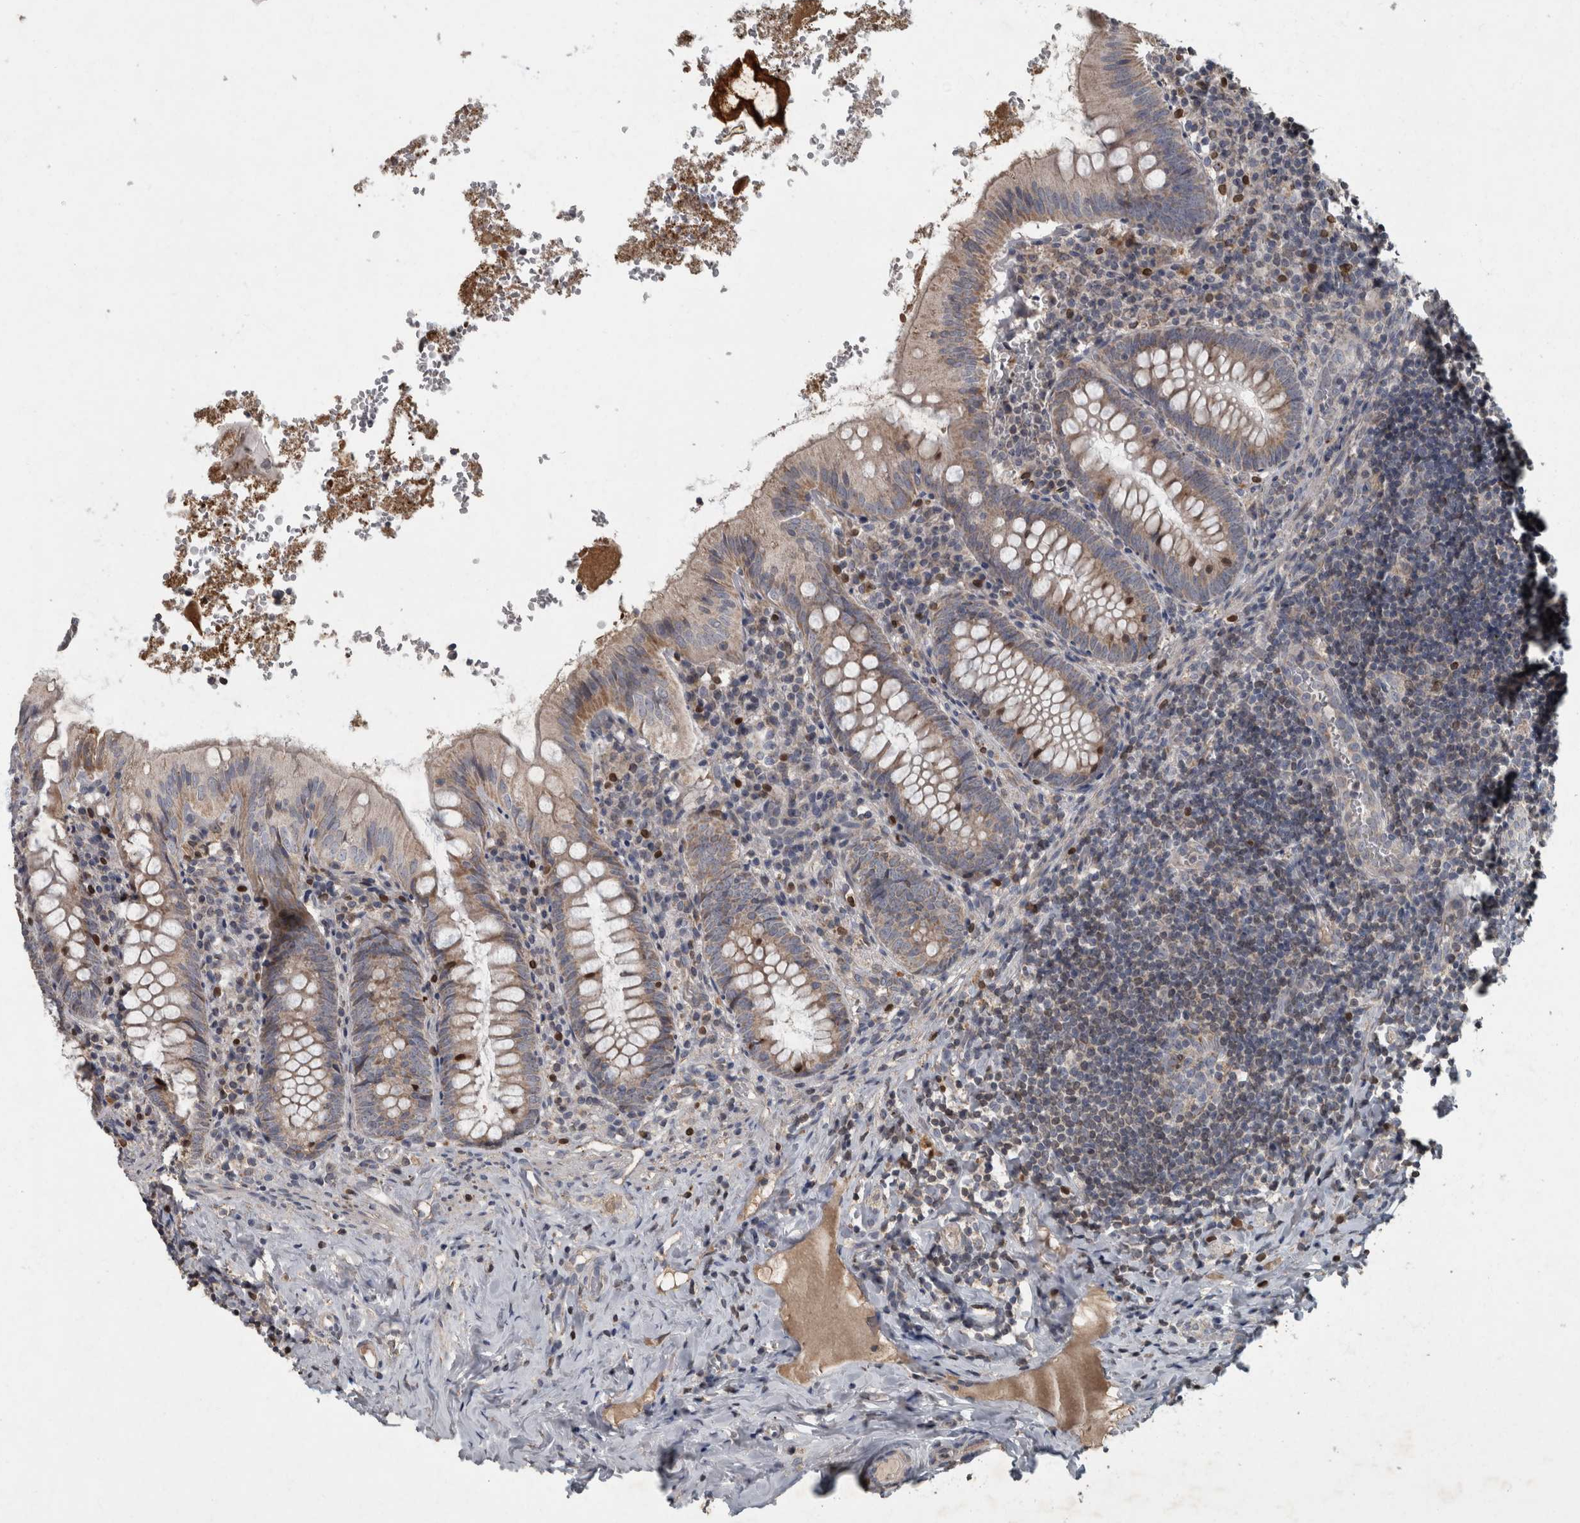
{"staining": {"intensity": "weak", "quantity": "25%-75%", "location": "cytoplasmic/membranous"}, "tissue": "appendix", "cell_type": "Glandular cells", "image_type": "normal", "snomed": [{"axis": "morphology", "description": "Normal tissue, NOS"}, {"axis": "topography", "description": "Appendix"}], "caption": "Protein staining of normal appendix displays weak cytoplasmic/membranous positivity in approximately 25%-75% of glandular cells. Nuclei are stained in blue.", "gene": "PPP1R3C", "patient": {"sex": "male", "age": 8}}